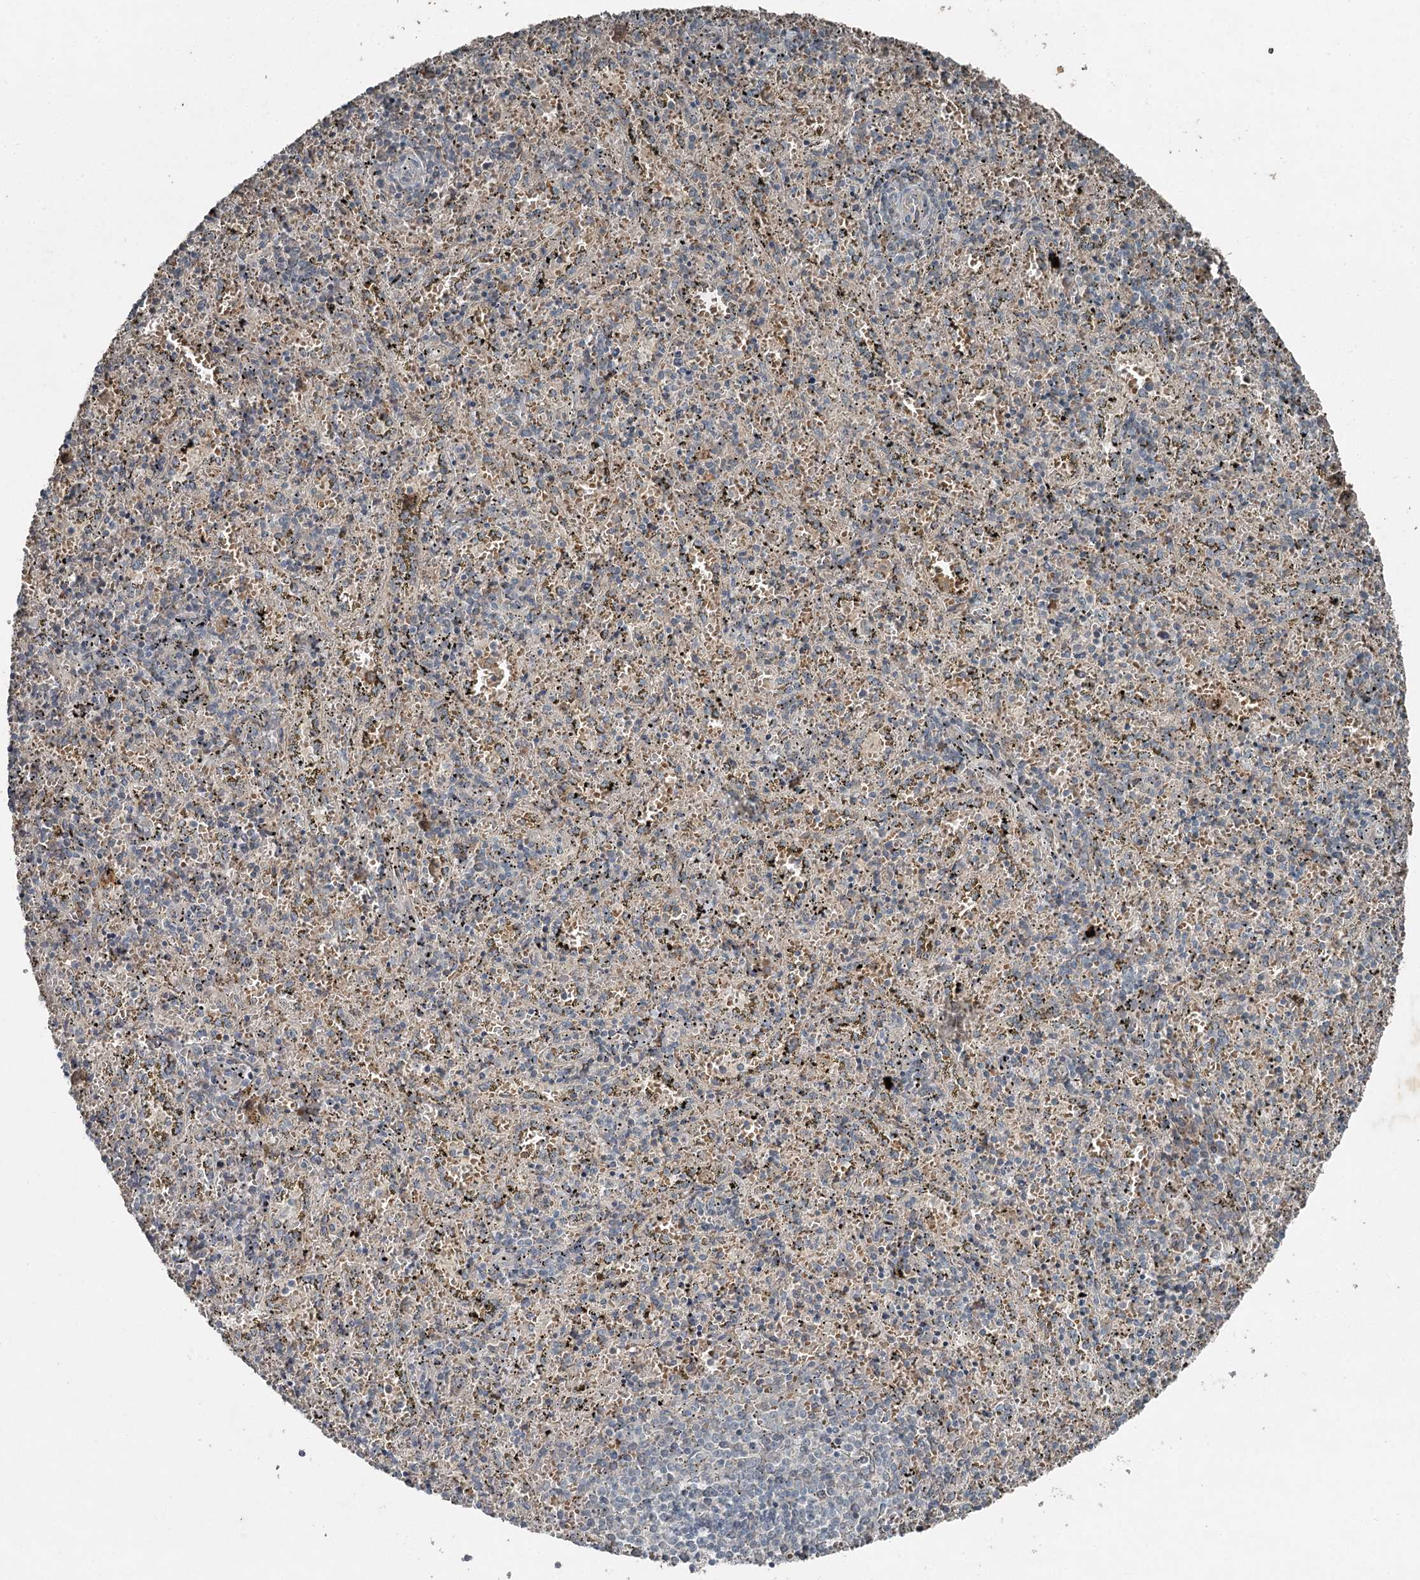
{"staining": {"intensity": "strong", "quantity": "<25%", "location": "cytoplasmic/membranous"}, "tissue": "spleen", "cell_type": "Cells in red pulp", "image_type": "normal", "snomed": [{"axis": "morphology", "description": "Normal tissue, NOS"}, {"axis": "topography", "description": "Spleen"}], "caption": "Protein expression analysis of unremarkable spleen reveals strong cytoplasmic/membranous positivity in approximately <25% of cells in red pulp. (DAB (3,3'-diaminobenzidine) = brown stain, brightfield microscopy at high magnification).", "gene": "SLC39A8", "patient": {"sex": "male", "age": 11}}